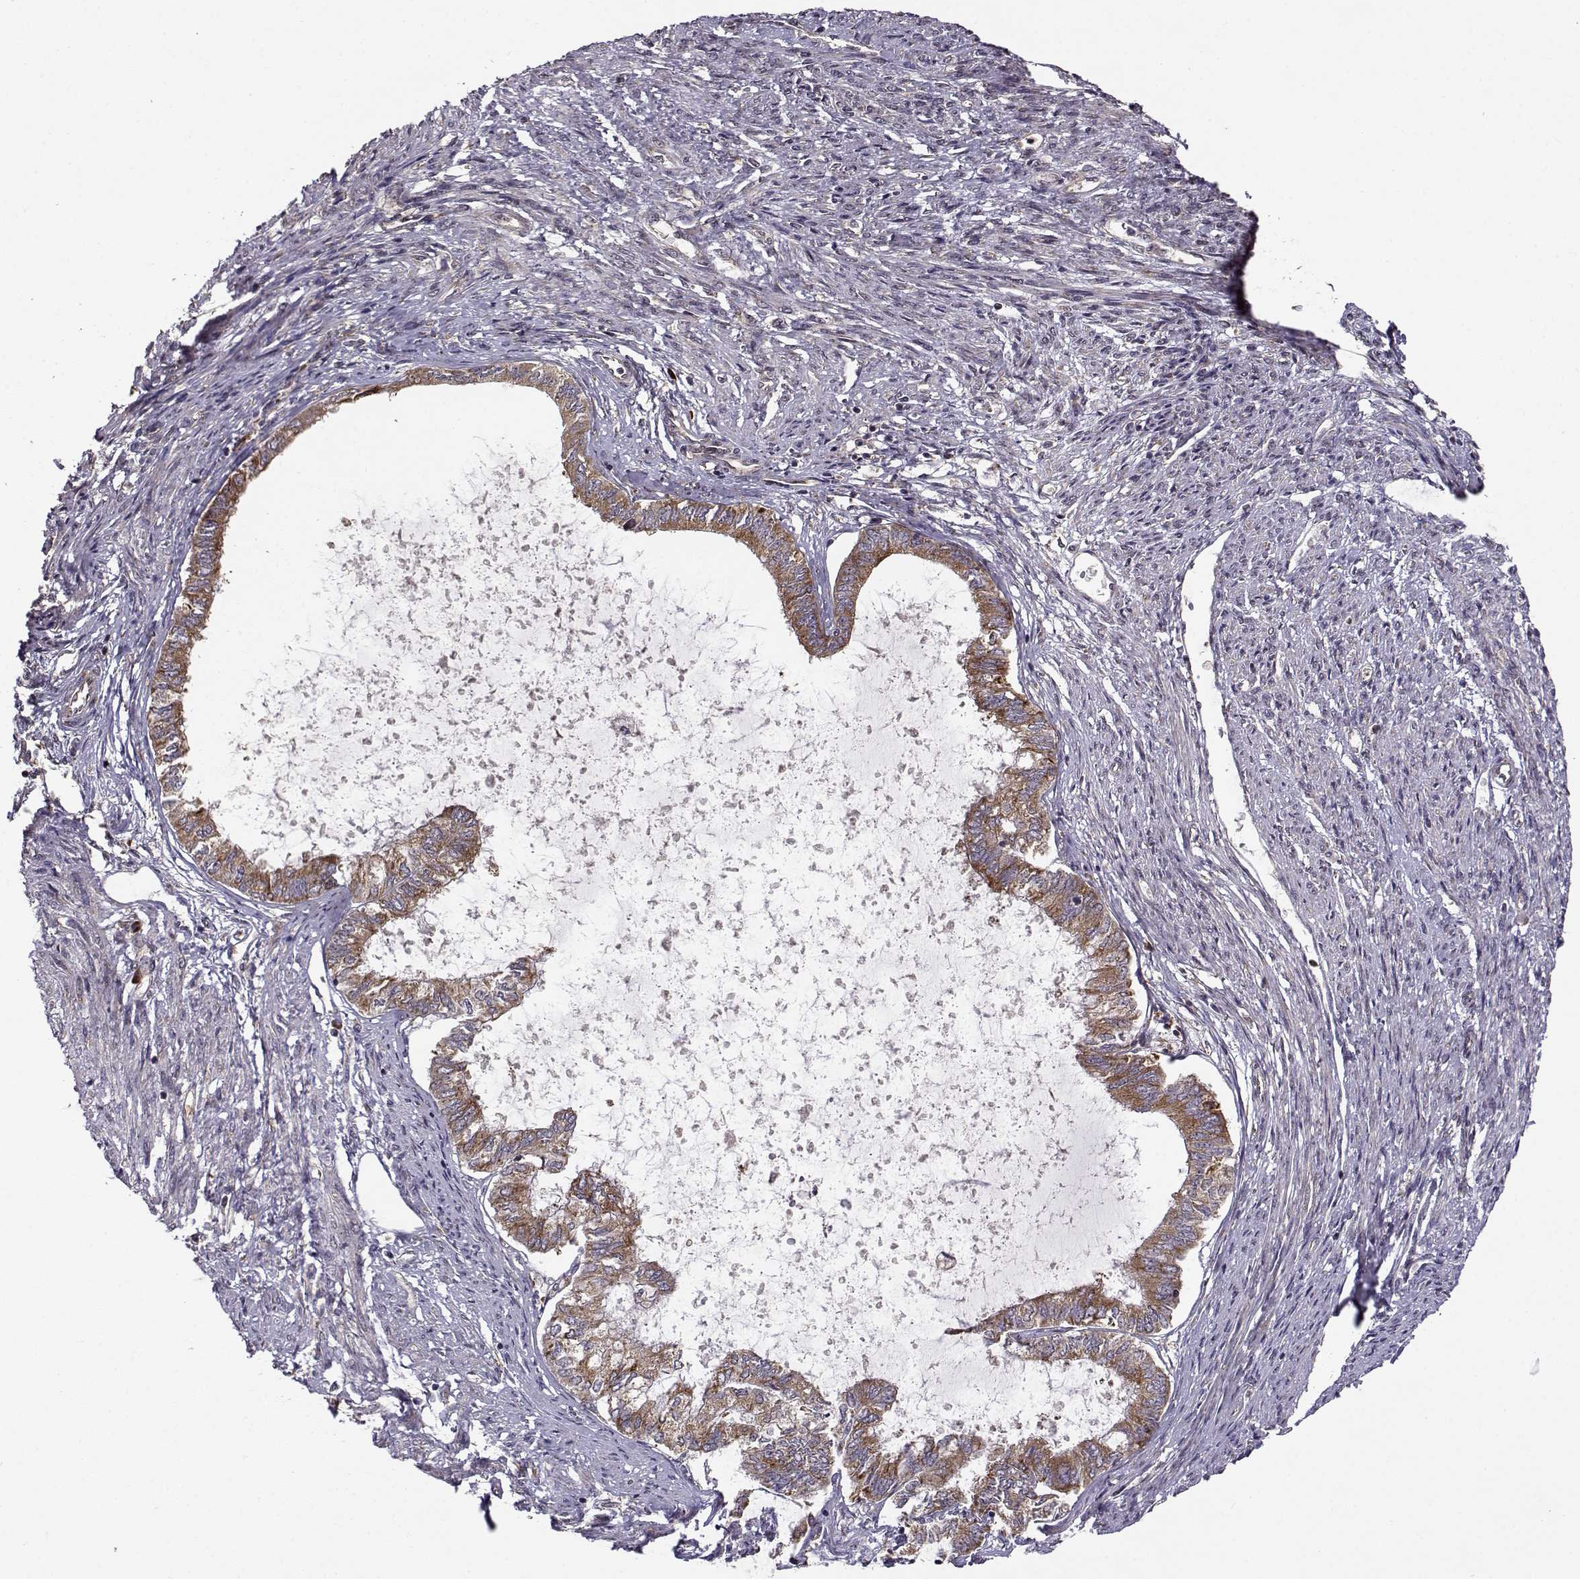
{"staining": {"intensity": "strong", "quantity": ">75%", "location": "cytoplasmic/membranous"}, "tissue": "endometrial cancer", "cell_type": "Tumor cells", "image_type": "cancer", "snomed": [{"axis": "morphology", "description": "Adenocarcinoma, NOS"}, {"axis": "topography", "description": "Endometrium"}], "caption": "Protein analysis of endometrial cancer tissue demonstrates strong cytoplasmic/membranous staining in about >75% of tumor cells.", "gene": "RPL31", "patient": {"sex": "female", "age": 86}}